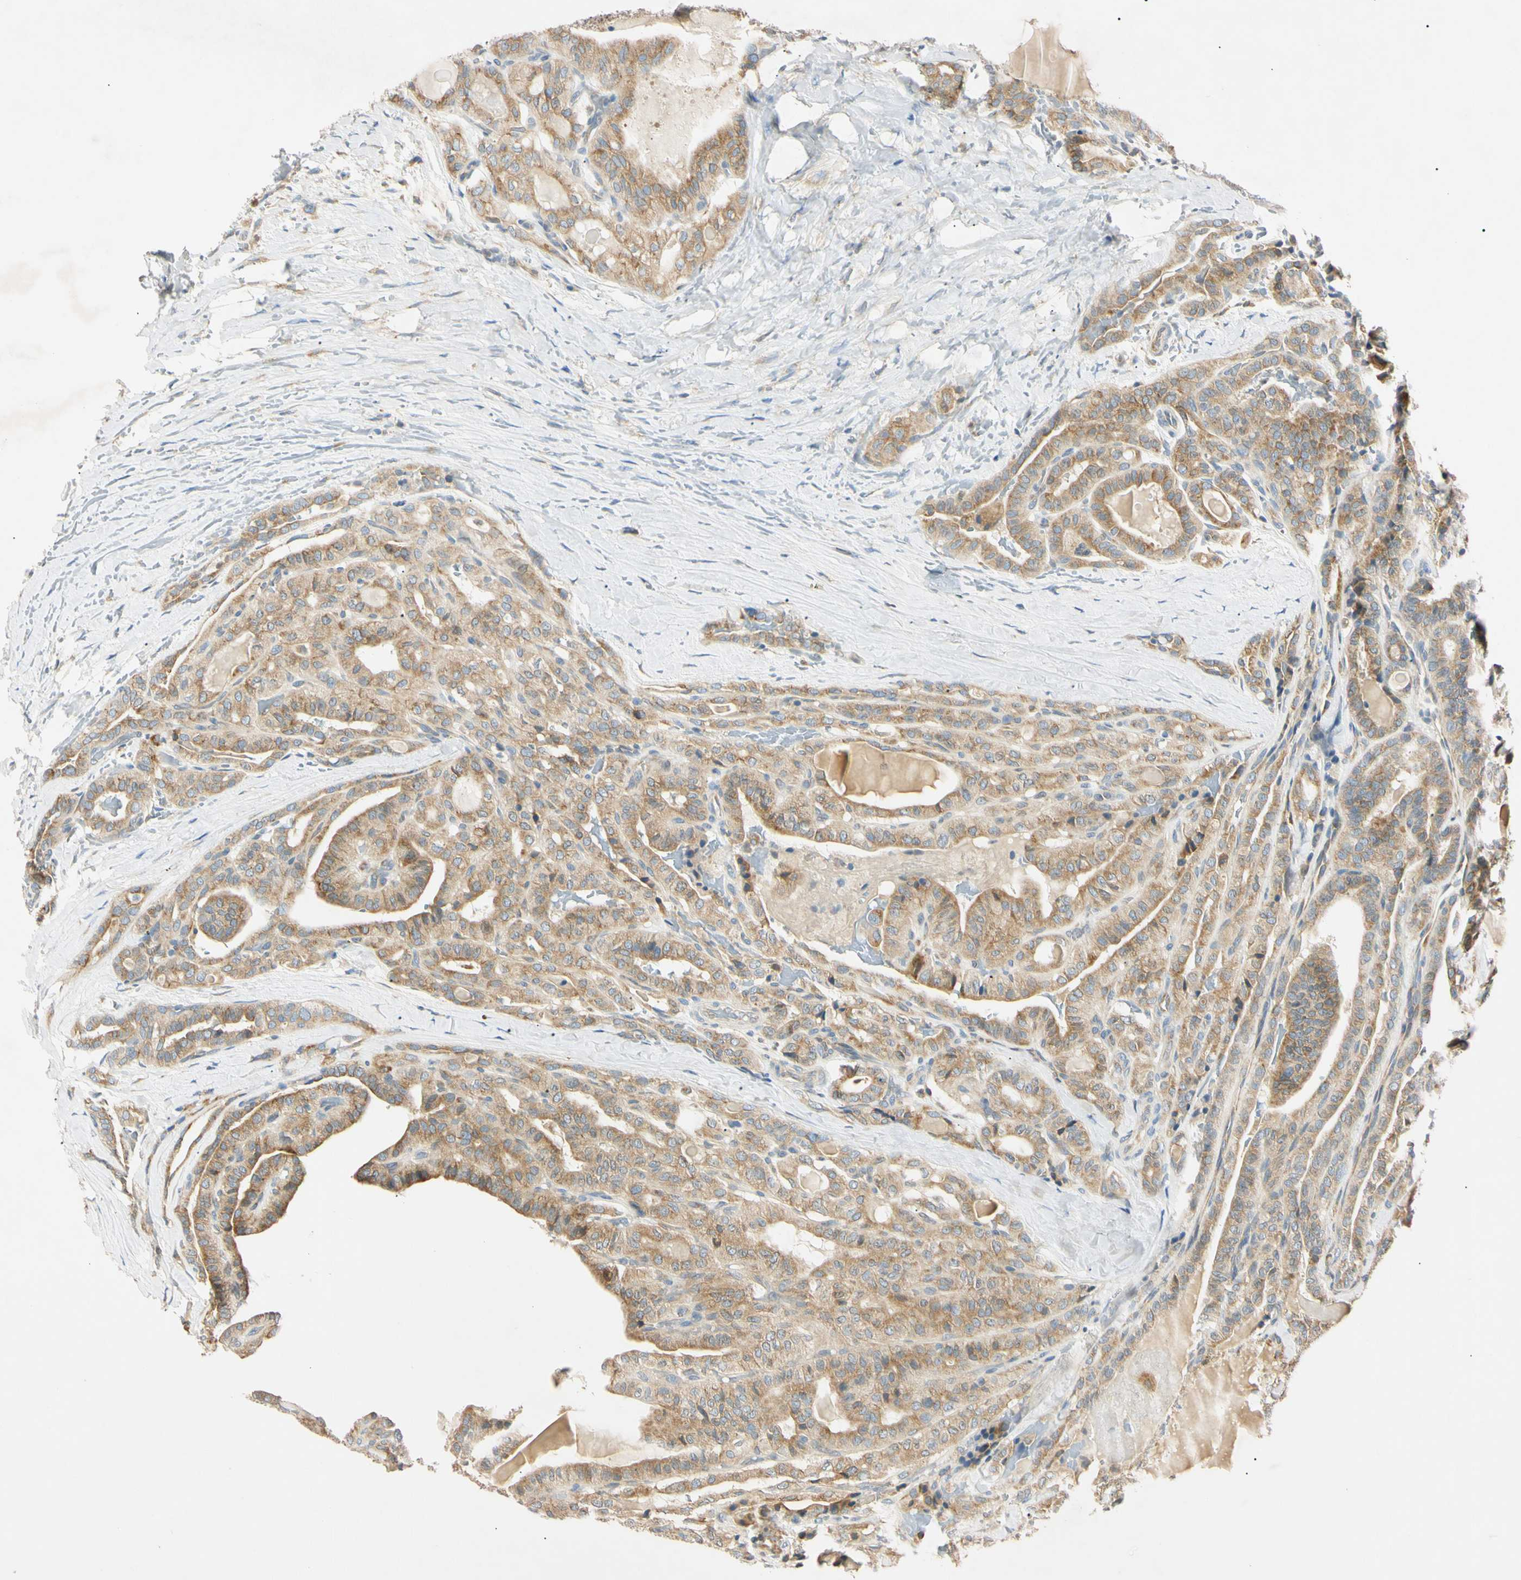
{"staining": {"intensity": "moderate", "quantity": ">75%", "location": "cytoplasmic/membranous"}, "tissue": "thyroid cancer", "cell_type": "Tumor cells", "image_type": "cancer", "snomed": [{"axis": "morphology", "description": "Papillary adenocarcinoma, NOS"}, {"axis": "topography", "description": "Thyroid gland"}], "caption": "IHC photomicrograph of thyroid papillary adenocarcinoma stained for a protein (brown), which reveals medium levels of moderate cytoplasmic/membranous positivity in about >75% of tumor cells.", "gene": "DNAJB12", "patient": {"sex": "male", "age": 77}}